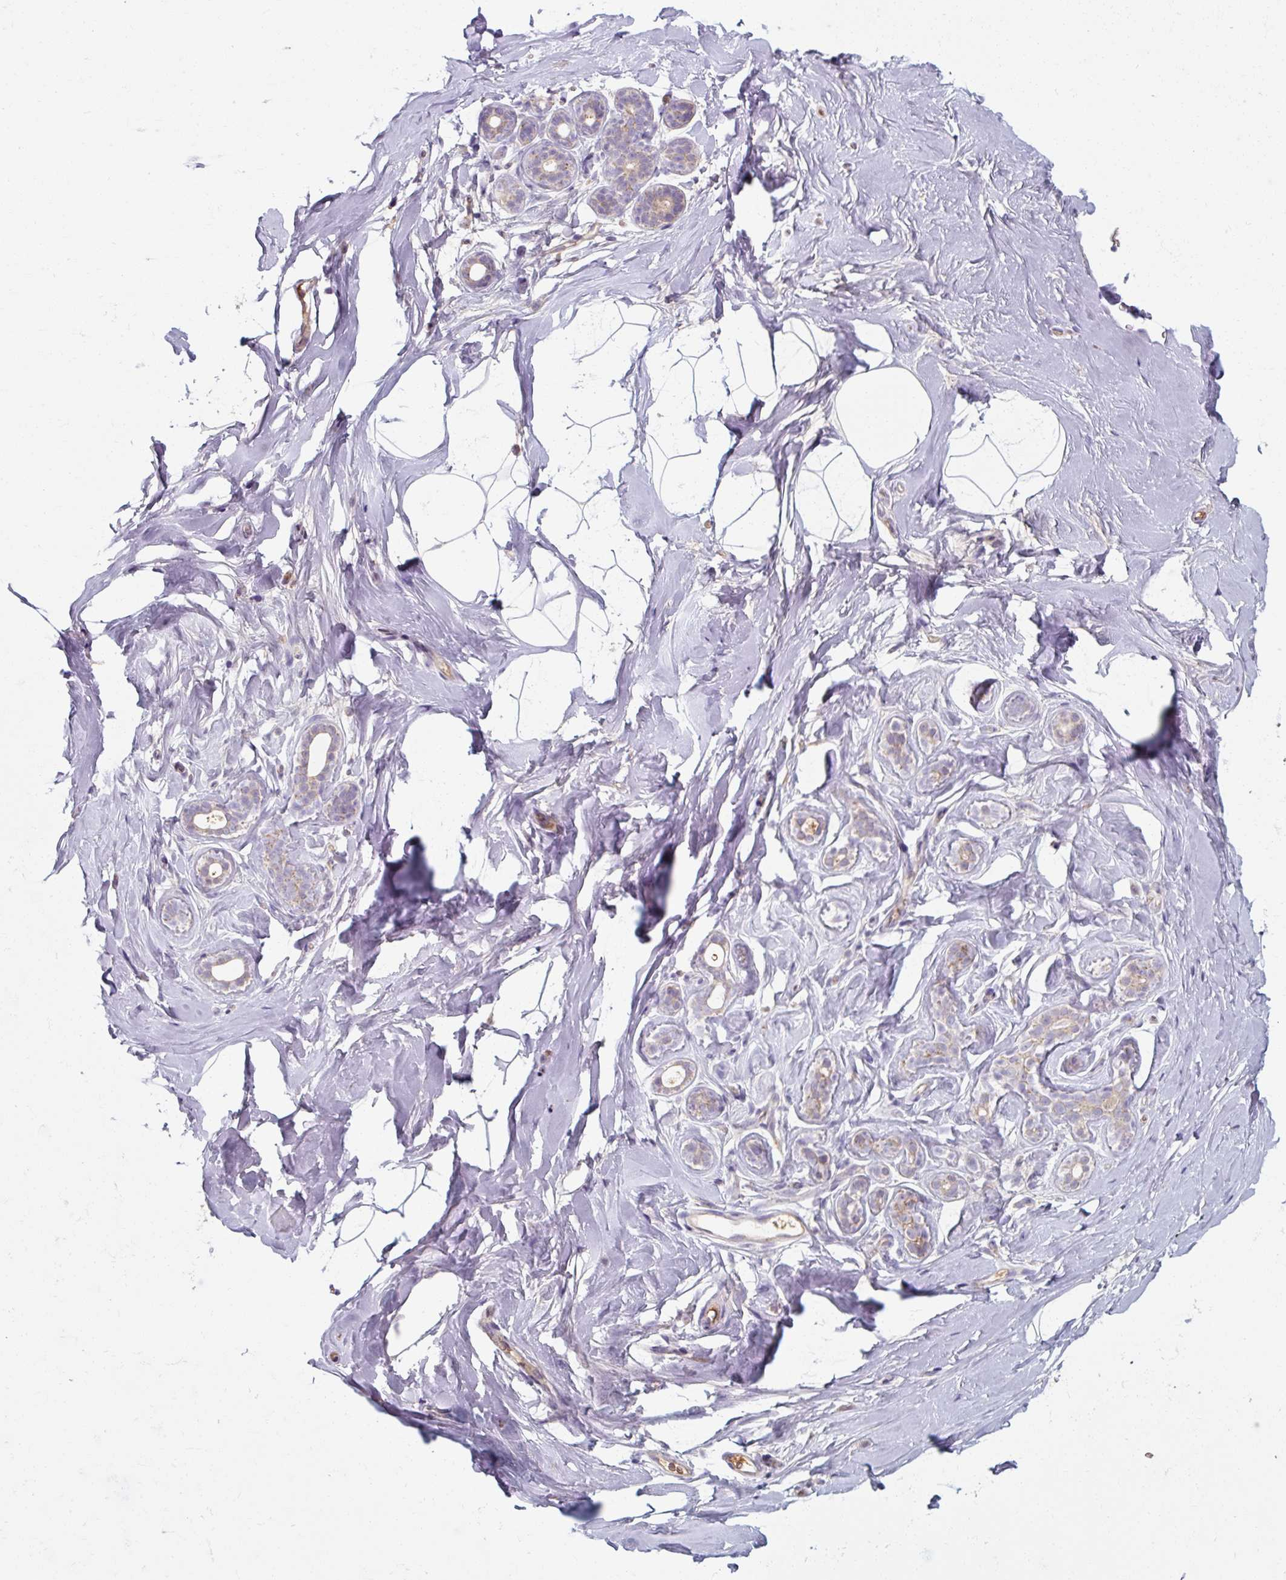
{"staining": {"intensity": "negative", "quantity": "none", "location": "none"}, "tissue": "breast", "cell_type": "Adipocytes", "image_type": "normal", "snomed": [{"axis": "morphology", "description": "Normal tissue, NOS"}, {"axis": "topography", "description": "Breast"}], "caption": "IHC photomicrograph of benign breast: breast stained with DAB displays no significant protein expression in adipocytes.", "gene": "TSEN54", "patient": {"sex": "female", "age": 32}}